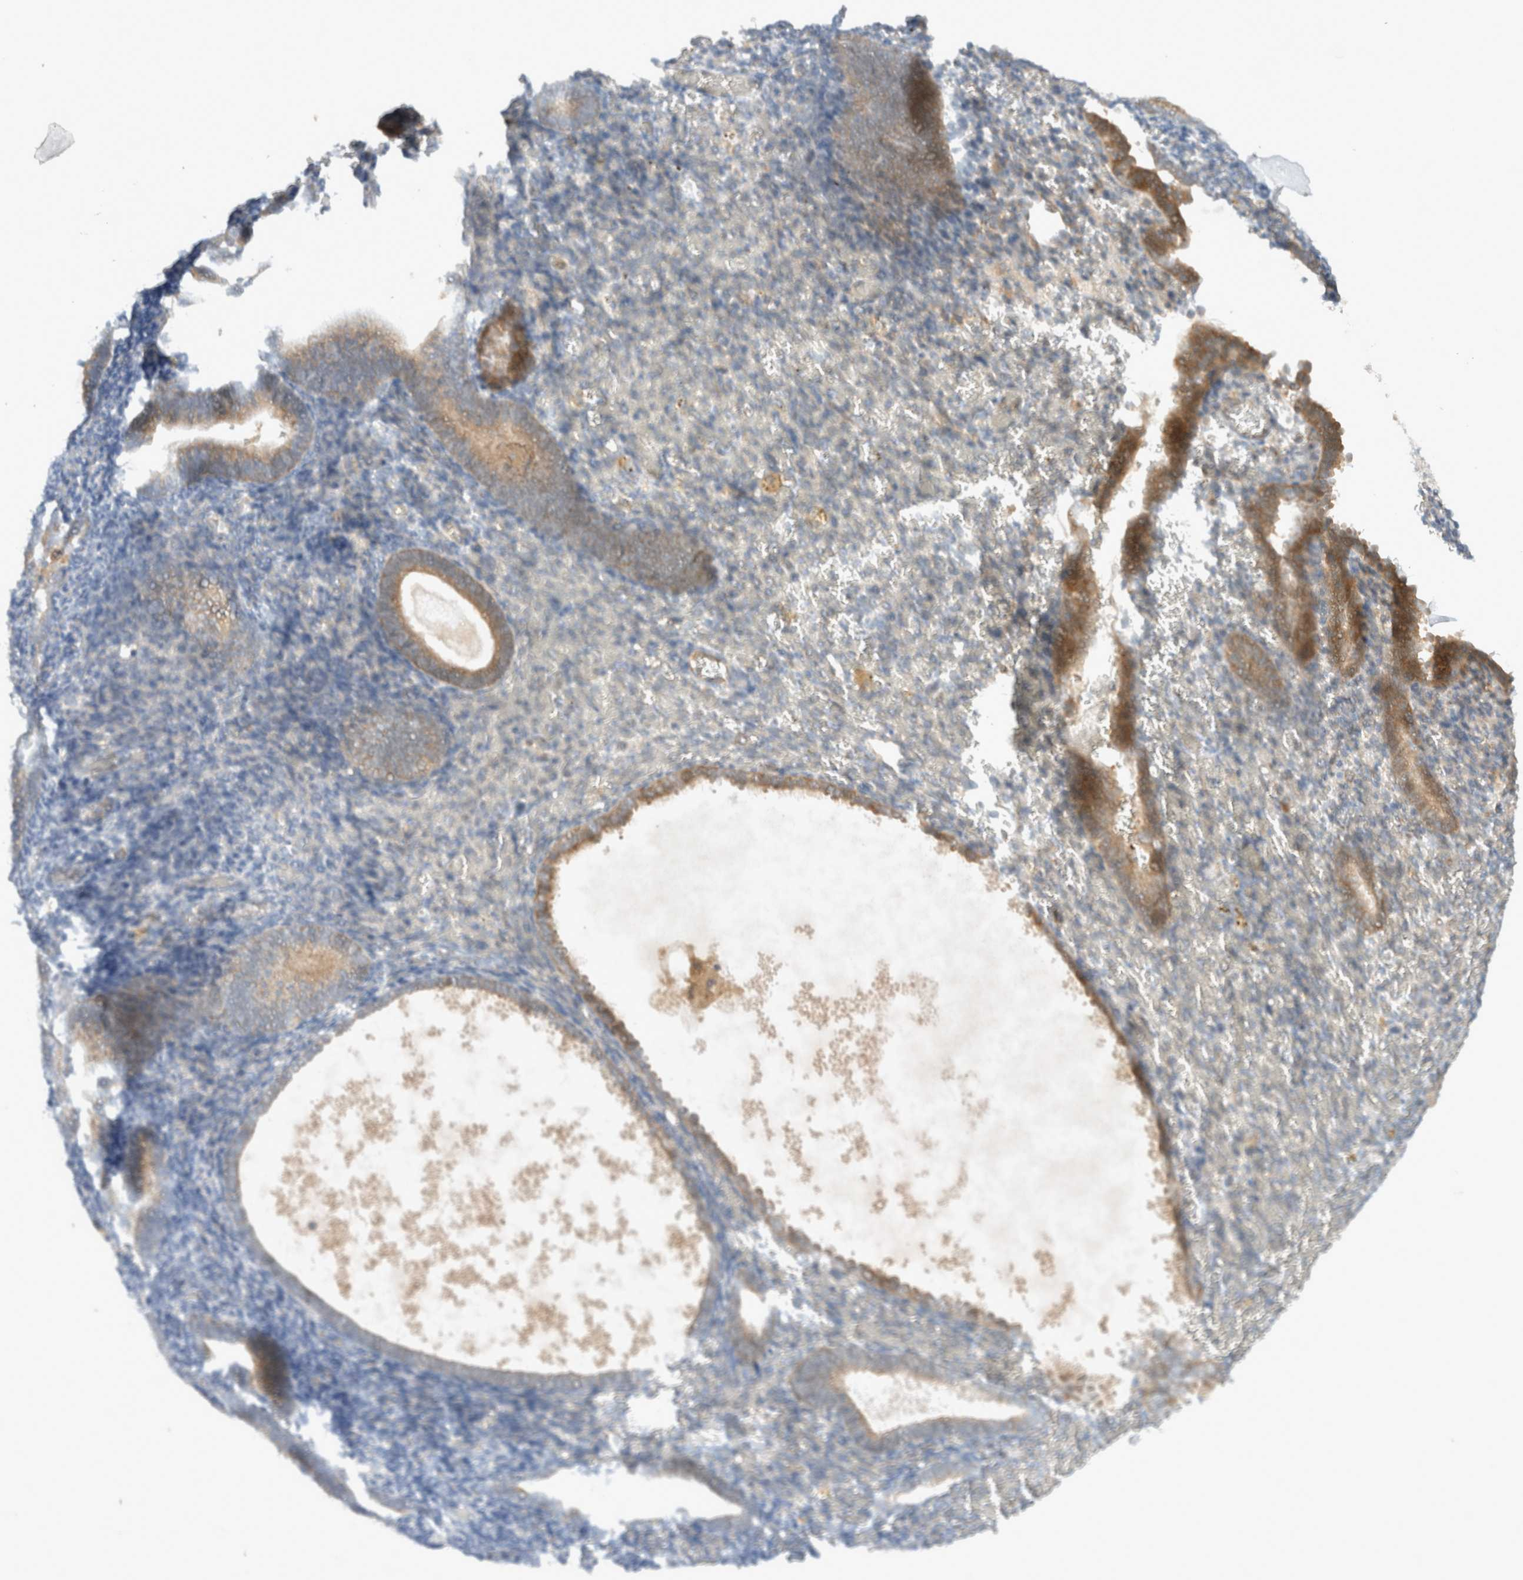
{"staining": {"intensity": "weak", "quantity": "<25%", "location": "cytoplasmic/membranous,nuclear"}, "tissue": "endometrium", "cell_type": "Cells in endometrial stroma", "image_type": "normal", "snomed": [{"axis": "morphology", "description": "Normal tissue, NOS"}, {"axis": "topography", "description": "Endometrium"}], "caption": "Immunohistochemistry image of benign endometrium: human endometrium stained with DAB exhibits no significant protein positivity in cells in endometrial stroma.", "gene": "ARFGEF2", "patient": {"sex": "female", "age": 51}}